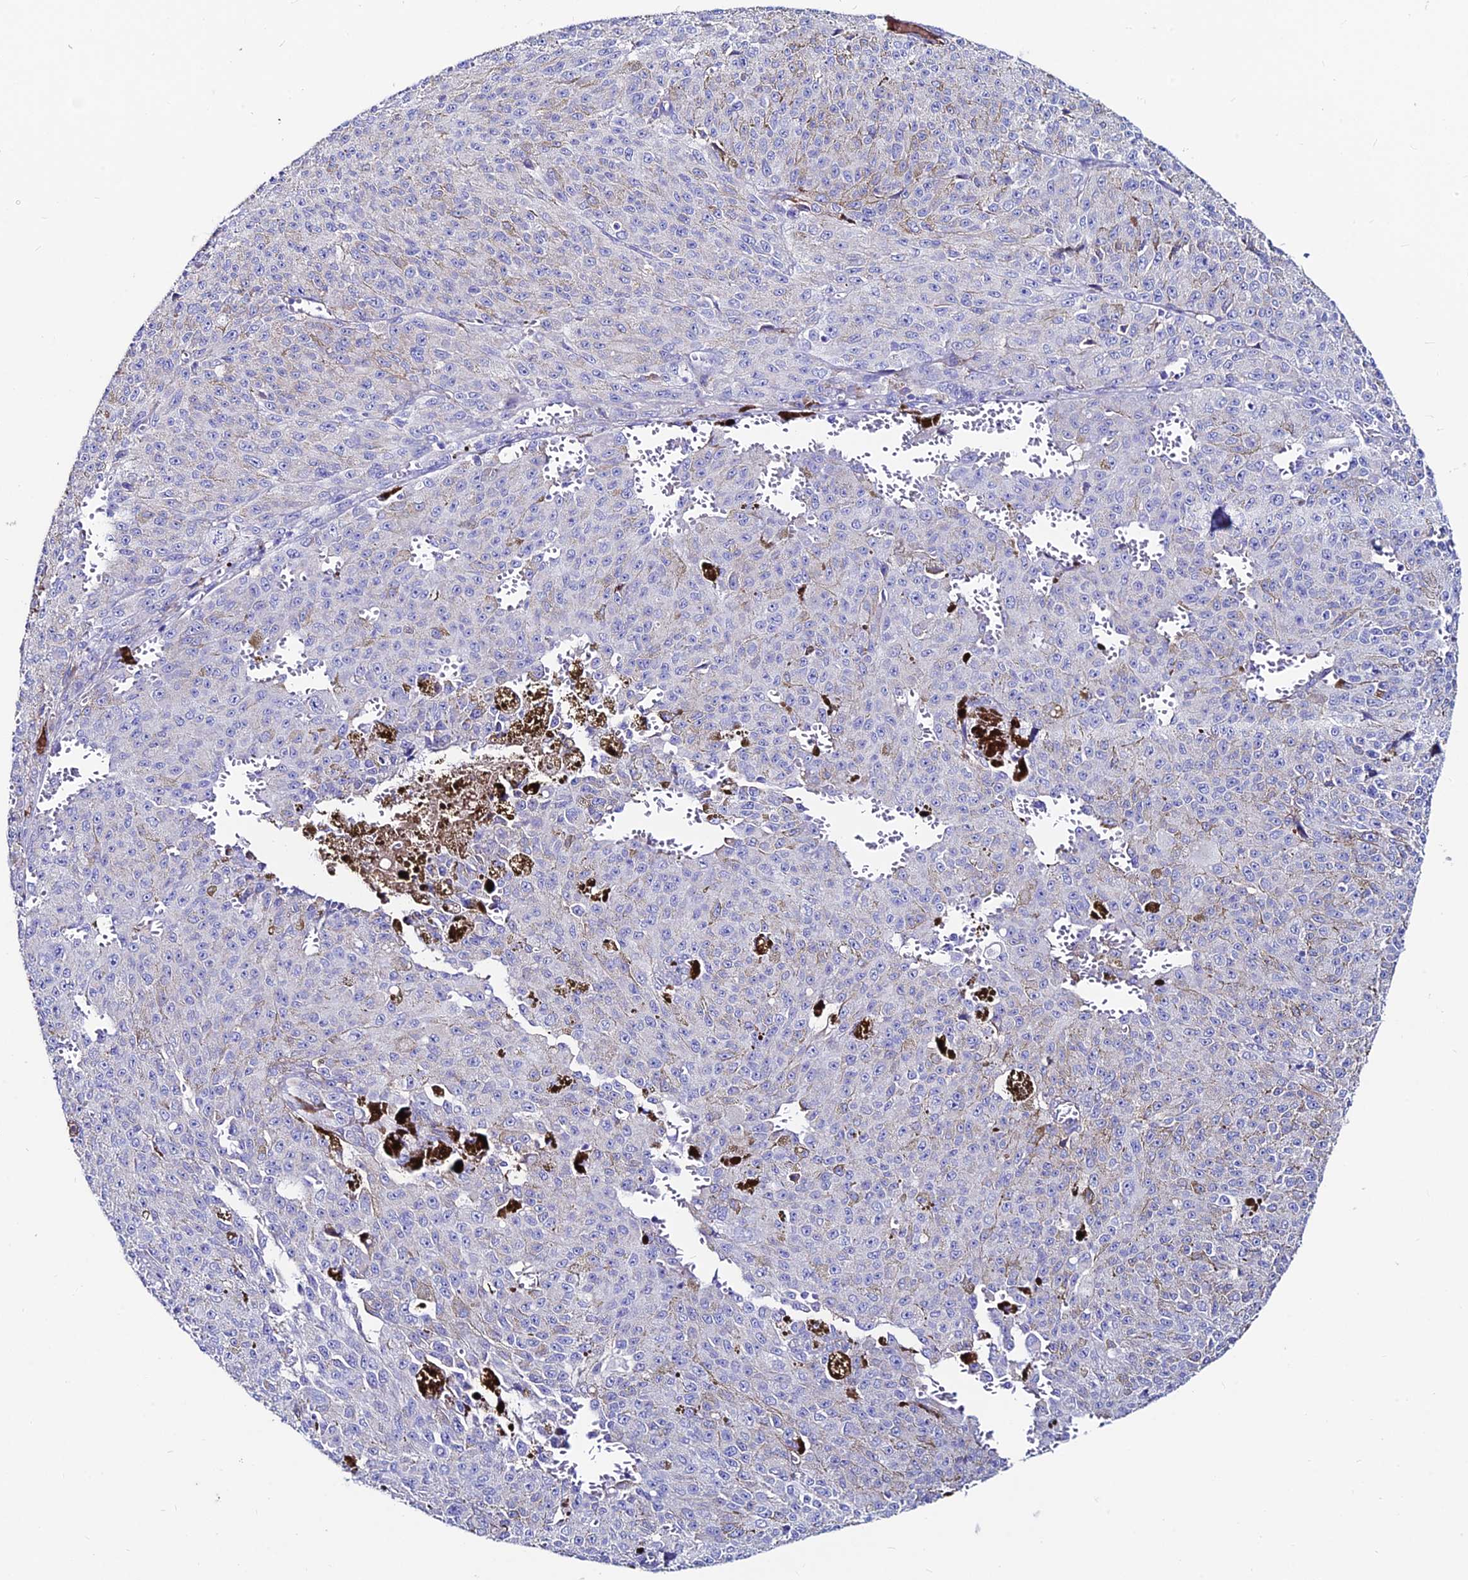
{"staining": {"intensity": "negative", "quantity": "none", "location": "none"}, "tissue": "melanoma", "cell_type": "Tumor cells", "image_type": "cancer", "snomed": [{"axis": "morphology", "description": "Malignant melanoma, NOS"}, {"axis": "topography", "description": "Skin"}], "caption": "A photomicrograph of human melanoma is negative for staining in tumor cells. (Stains: DAB (3,3'-diaminobenzidine) IHC with hematoxylin counter stain, Microscopy: brightfield microscopy at high magnification).", "gene": "SLC25A16", "patient": {"sex": "female", "age": 52}}